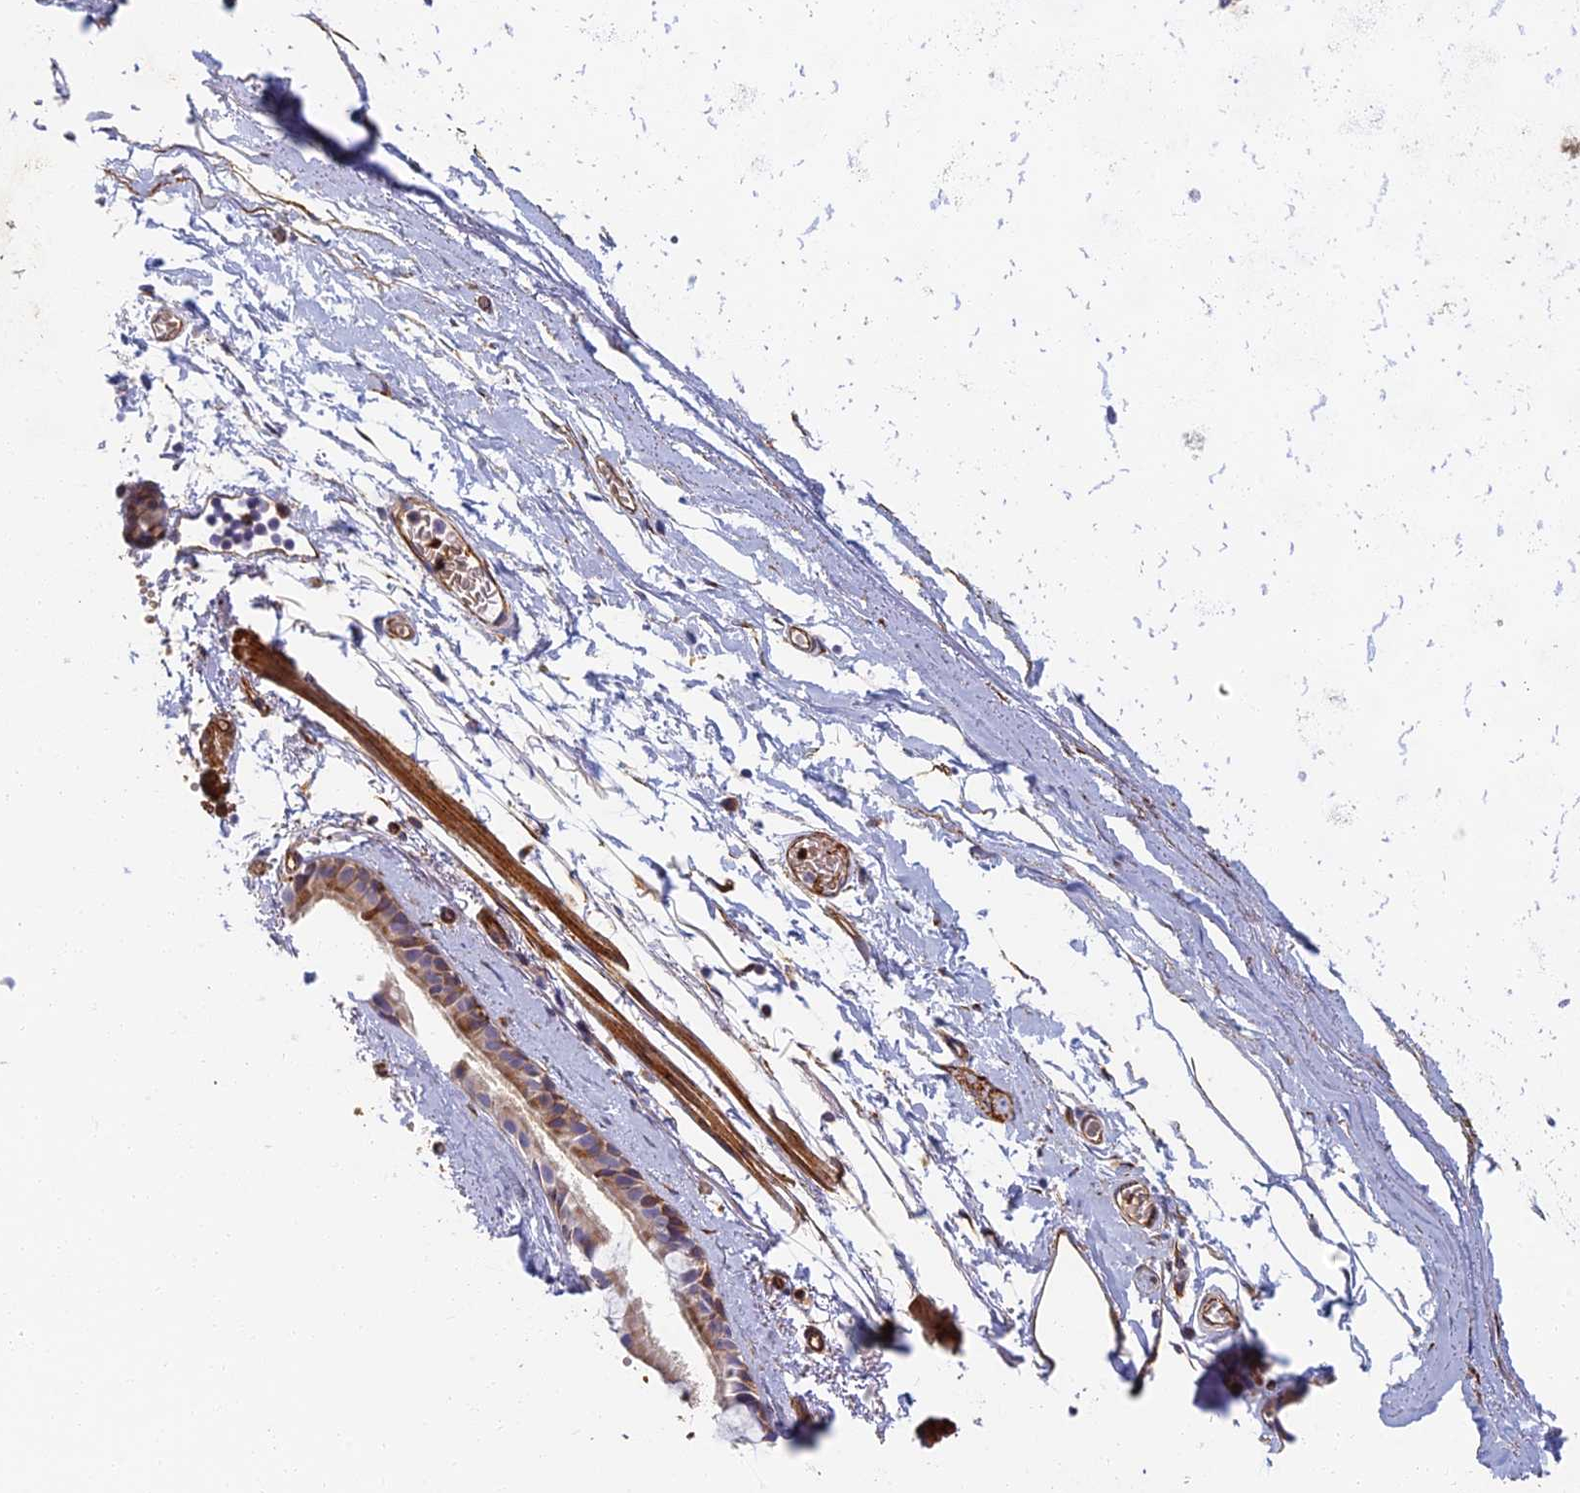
{"staining": {"intensity": "weak", "quantity": "25%-75%", "location": "cytoplasmic/membranous"}, "tissue": "bronchus", "cell_type": "Respiratory epithelial cells", "image_type": "normal", "snomed": [{"axis": "morphology", "description": "Normal tissue, NOS"}, {"axis": "topography", "description": "Cartilage tissue"}], "caption": "This is a micrograph of immunohistochemistry (IHC) staining of benign bronchus, which shows weak staining in the cytoplasmic/membranous of respiratory epithelial cells.", "gene": "ABCB10", "patient": {"sex": "male", "age": 63}}